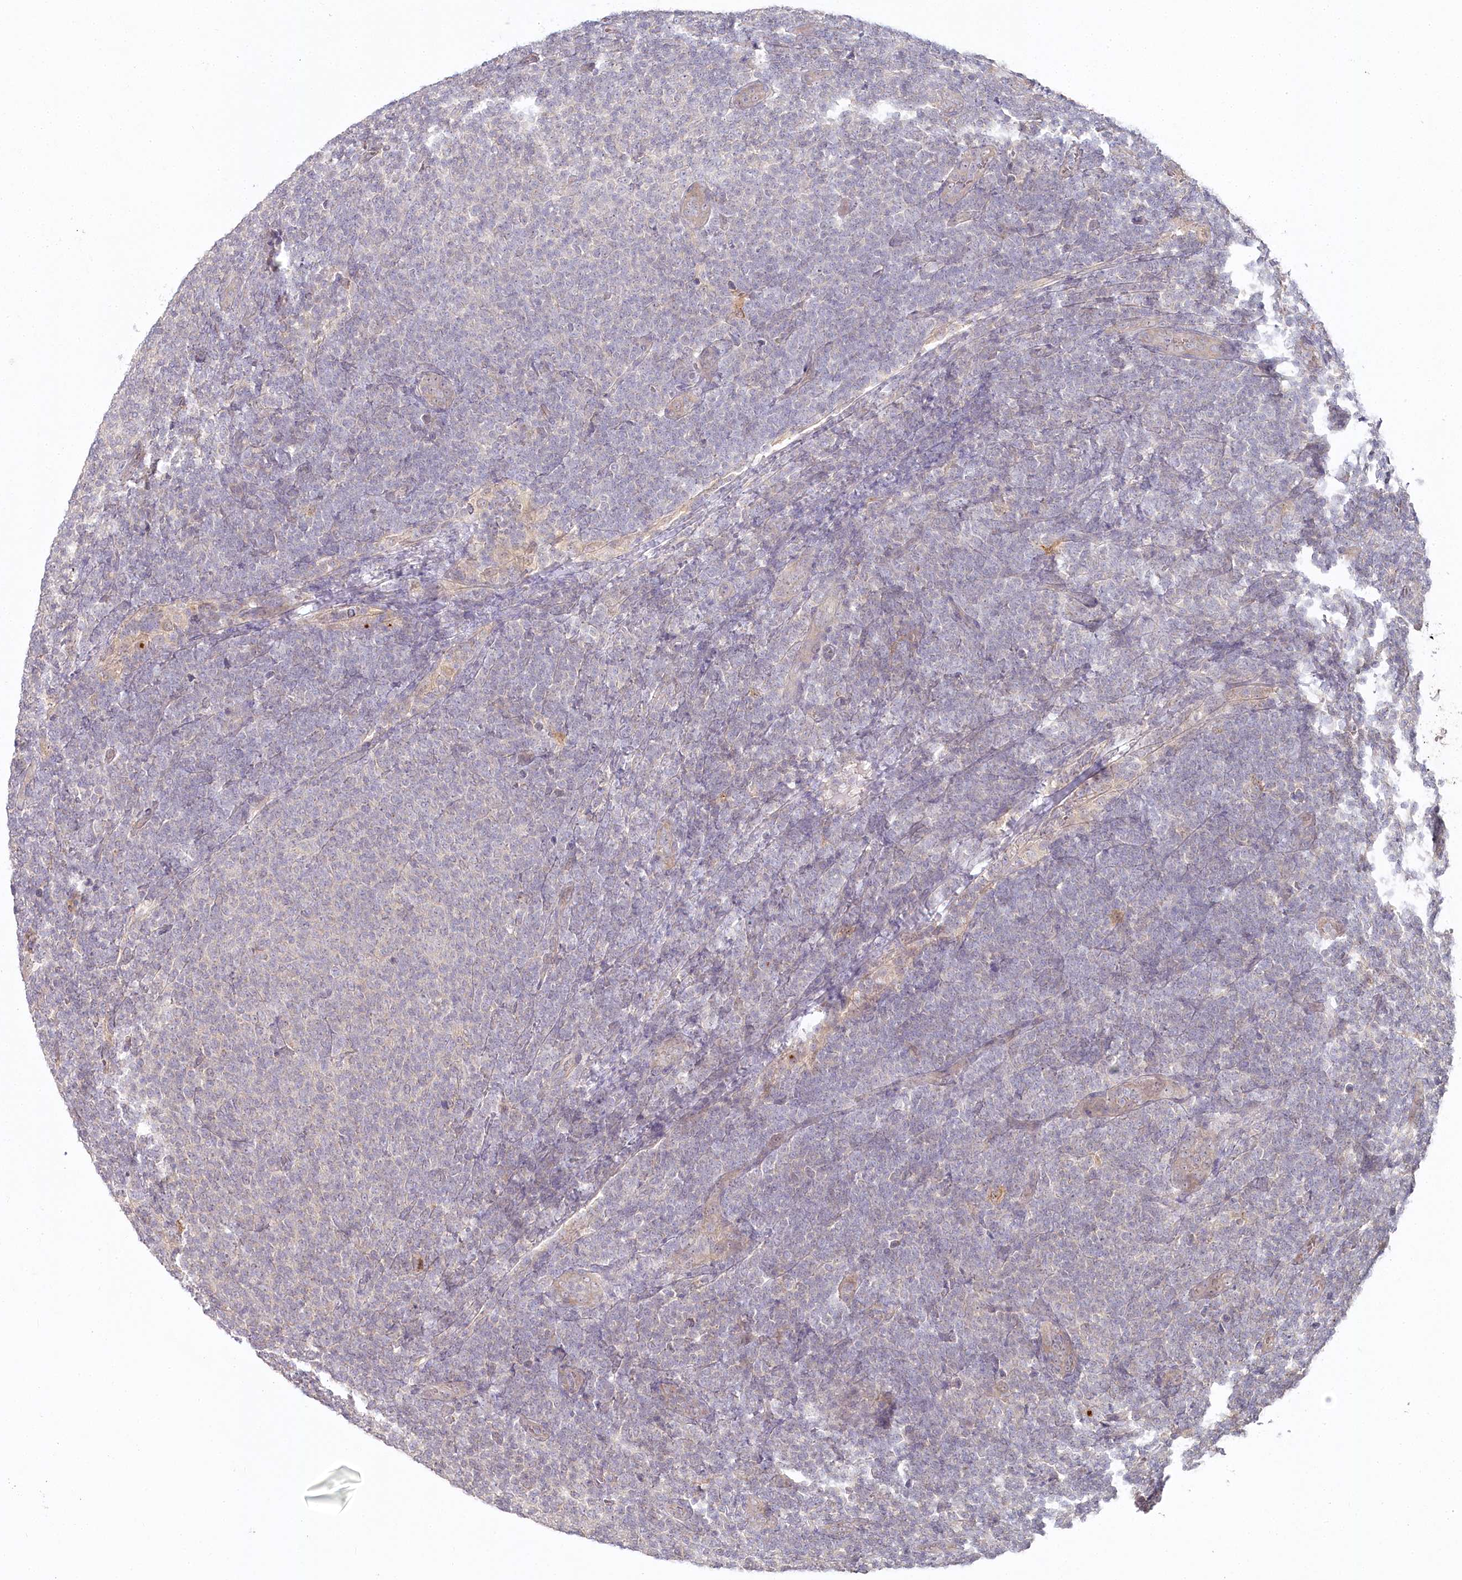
{"staining": {"intensity": "negative", "quantity": "none", "location": "none"}, "tissue": "lymphoma", "cell_type": "Tumor cells", "image_type": "cancer", "snomed": [{"axis": "morphology", "description": "Malignant lymphoma, non-Hodgkin's type, Low grade"}, {"axis": "topography", "description": "Lymph node"}], "caption": "Low-grade malignant lymphoma, non-Hodgkin's type was stained to show a protein in brown. There is no significant positivity in tumor cells.", "gene": "AAMDC", "patient": {"sex": "male", "age": 66}}